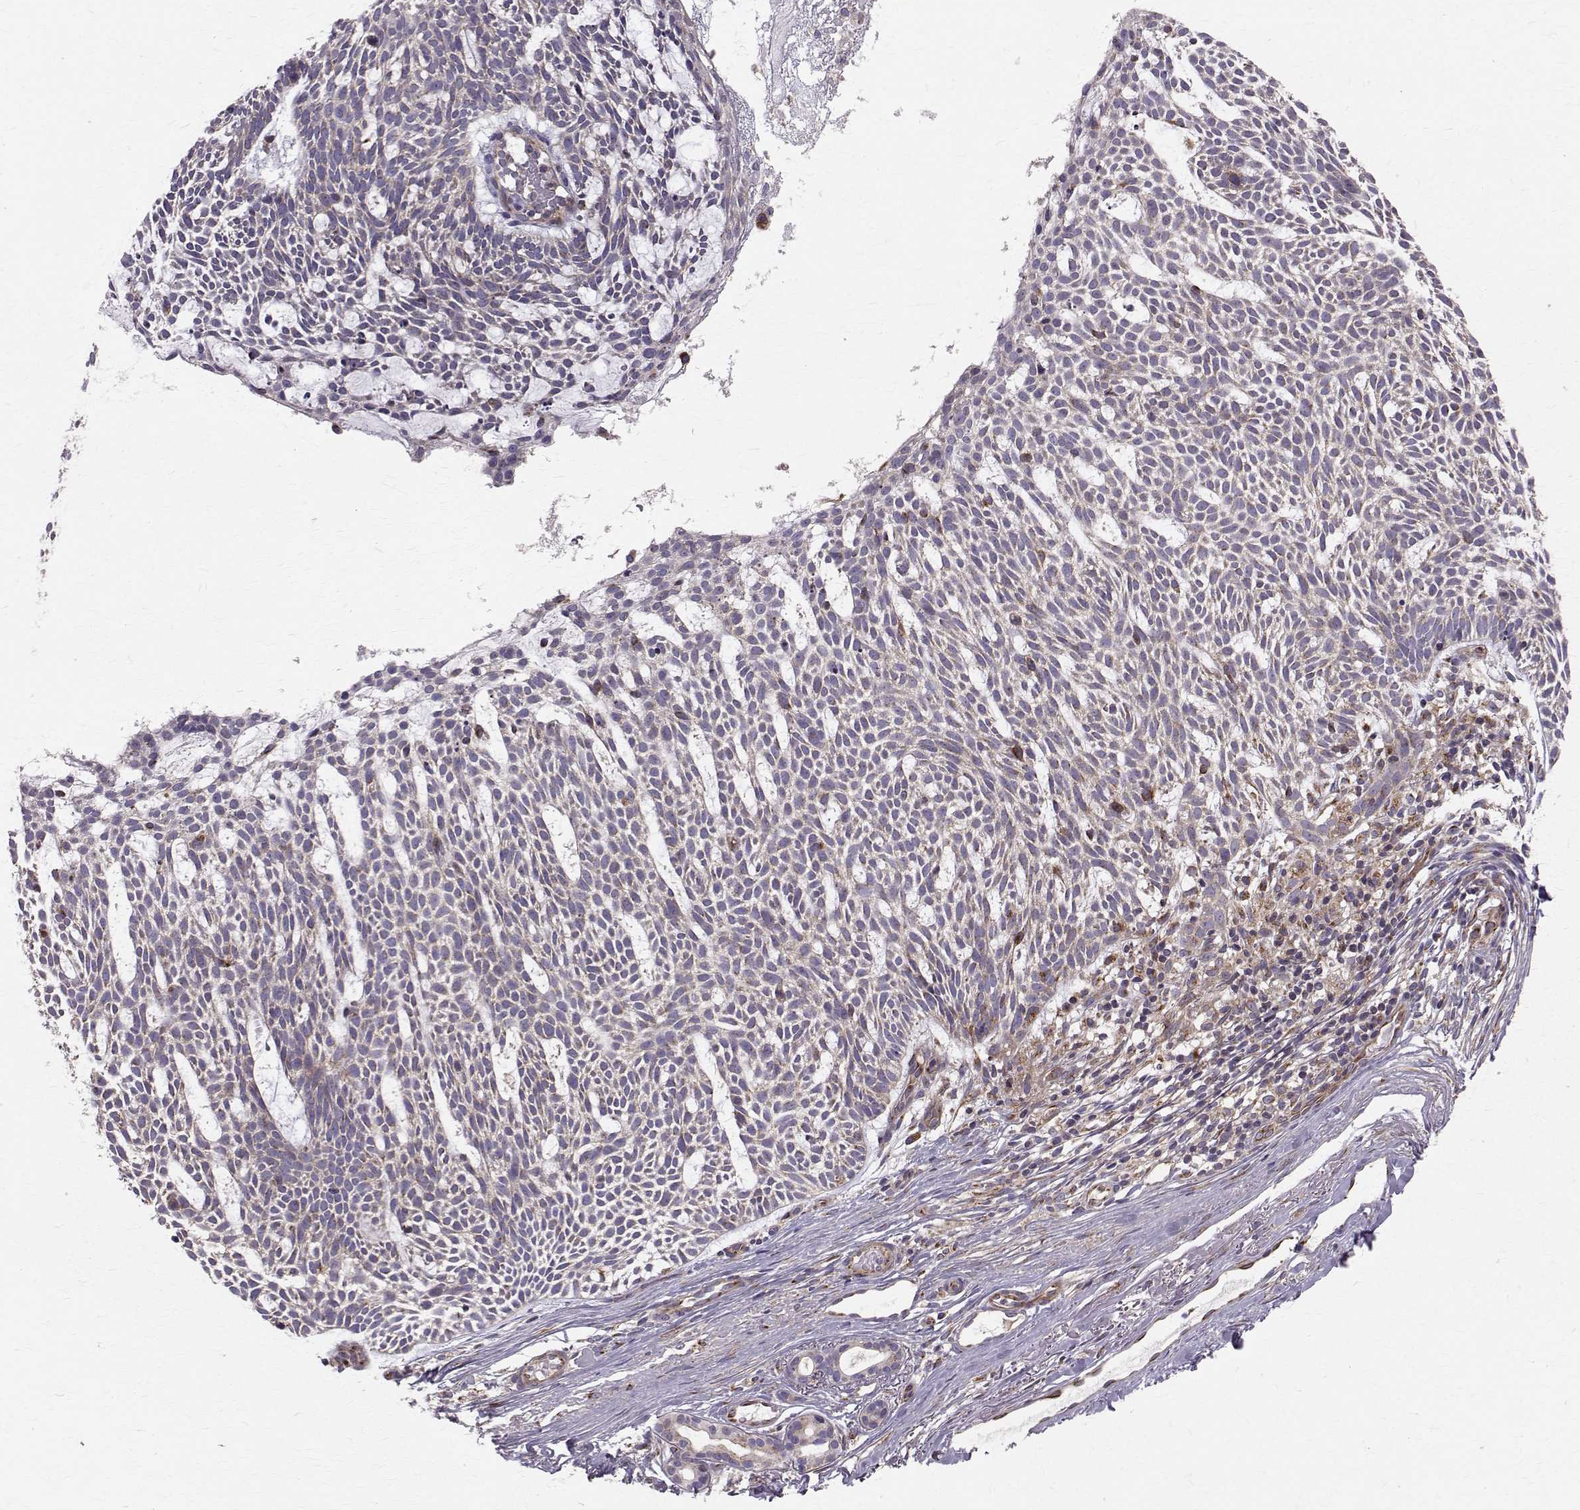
{"staining": {"intensity": "negative", "quantity": "none", "location": "none"}, "tissue": "skin cancer", "cell_type": "Tumor cells", "image_type": "cancer", "snomed": [{"axis": "morphology", "description": "Basal cell carcinoma"}, {"axis": "topography", "description": "Skin"}], "caption": "Tumor cells are negative for protein expression in human skin cancer.", "gene": "ARFGAP1", "patient": {"sex": "male", "age": 83}}